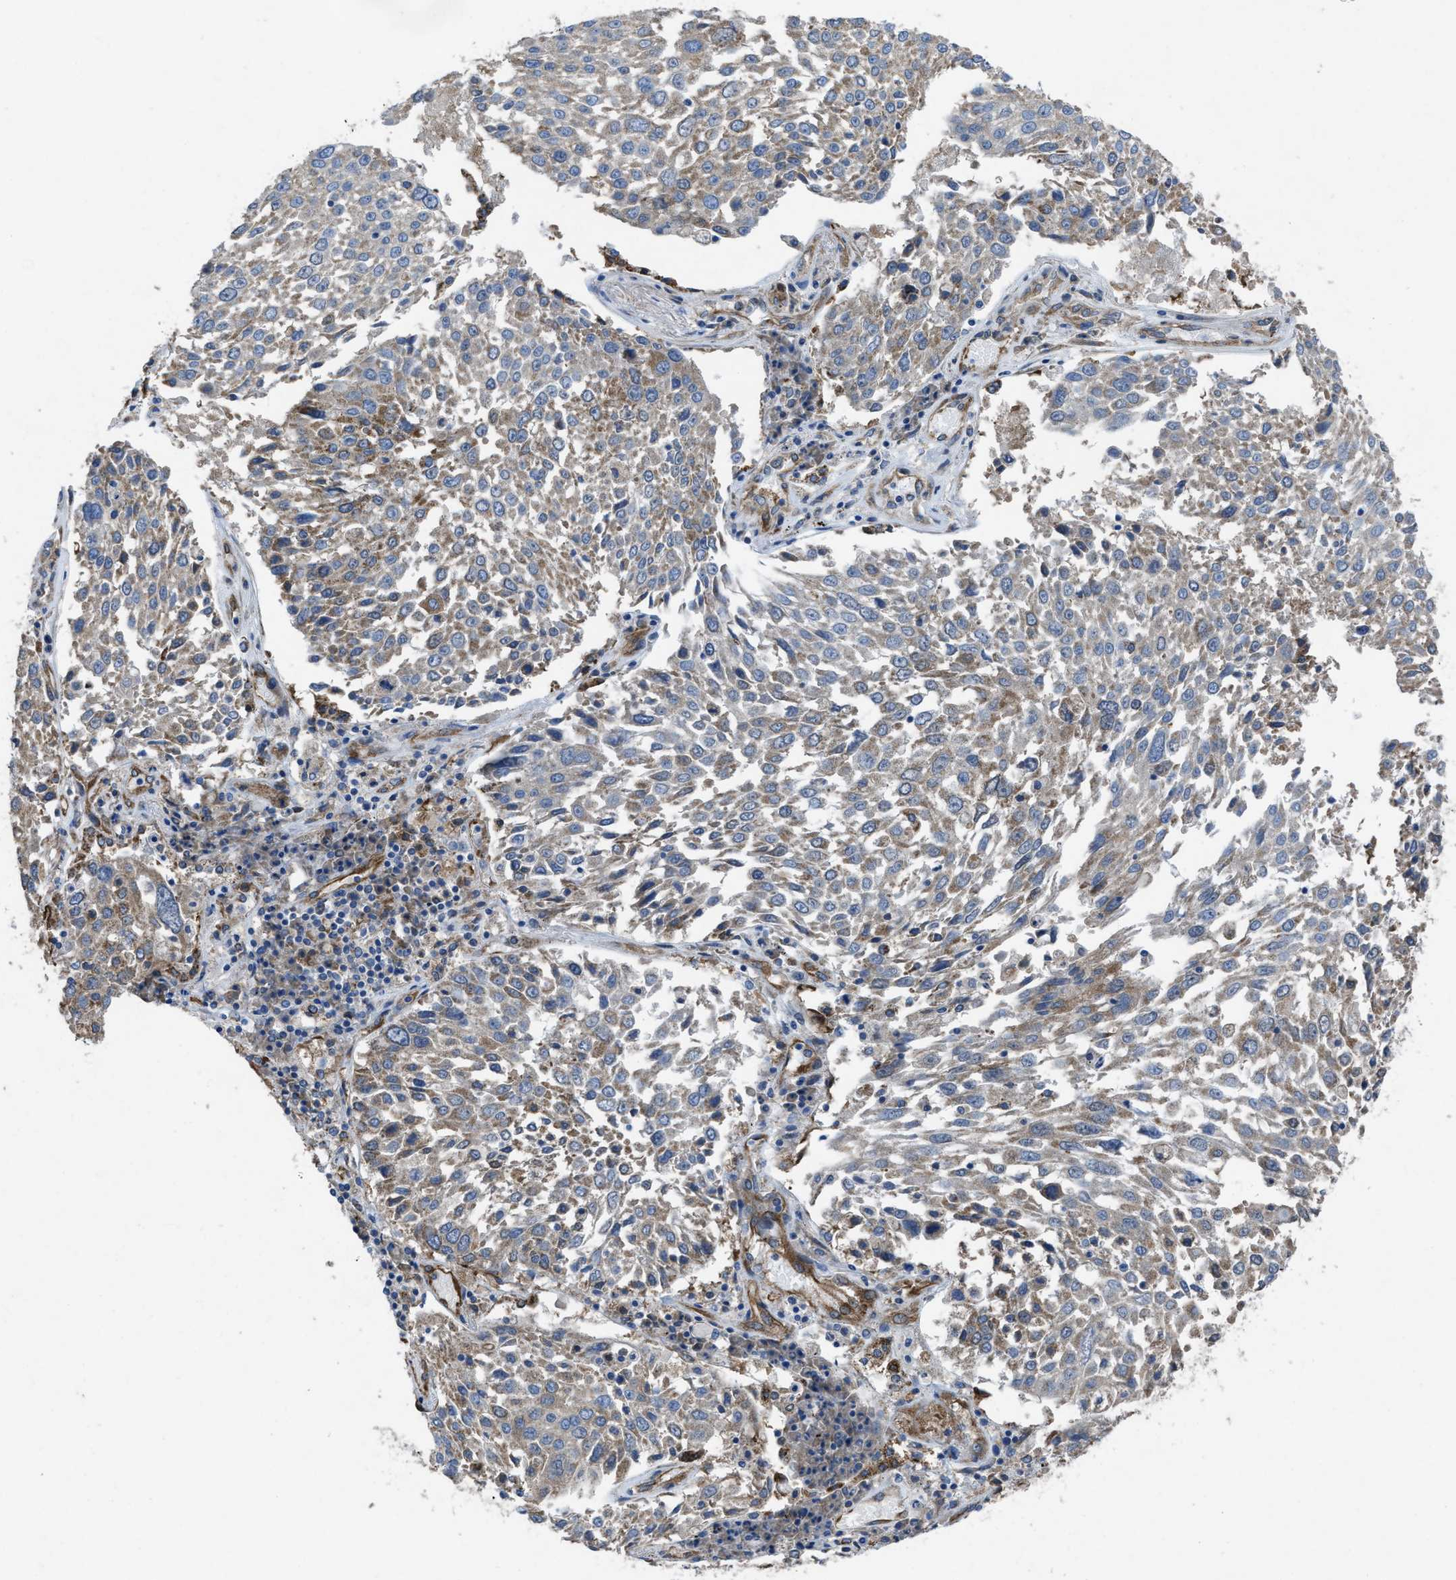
{"staining": {"intensity": "weak", "quantity": ">75%", "location": "cytoplasmic/membranous"}, "tissue": "lung cancer", "cell_type": "Tumor cells", "image_type": "cancer", "snomed": [{"axis": "morphology", "description": "Squamous cell carcinoma, NOS"}, {"axis": "topography", "description": "Lung"}], "caption": "IHC (DAB) staining of lung cancer (squamous cell carcinoma) demonstrates weak cytoplasmic/membranous protein staining in approximately >75% of tumor cells.", "gene": "DOLPP1", "patient": {"sex": "male", "age": 65}}